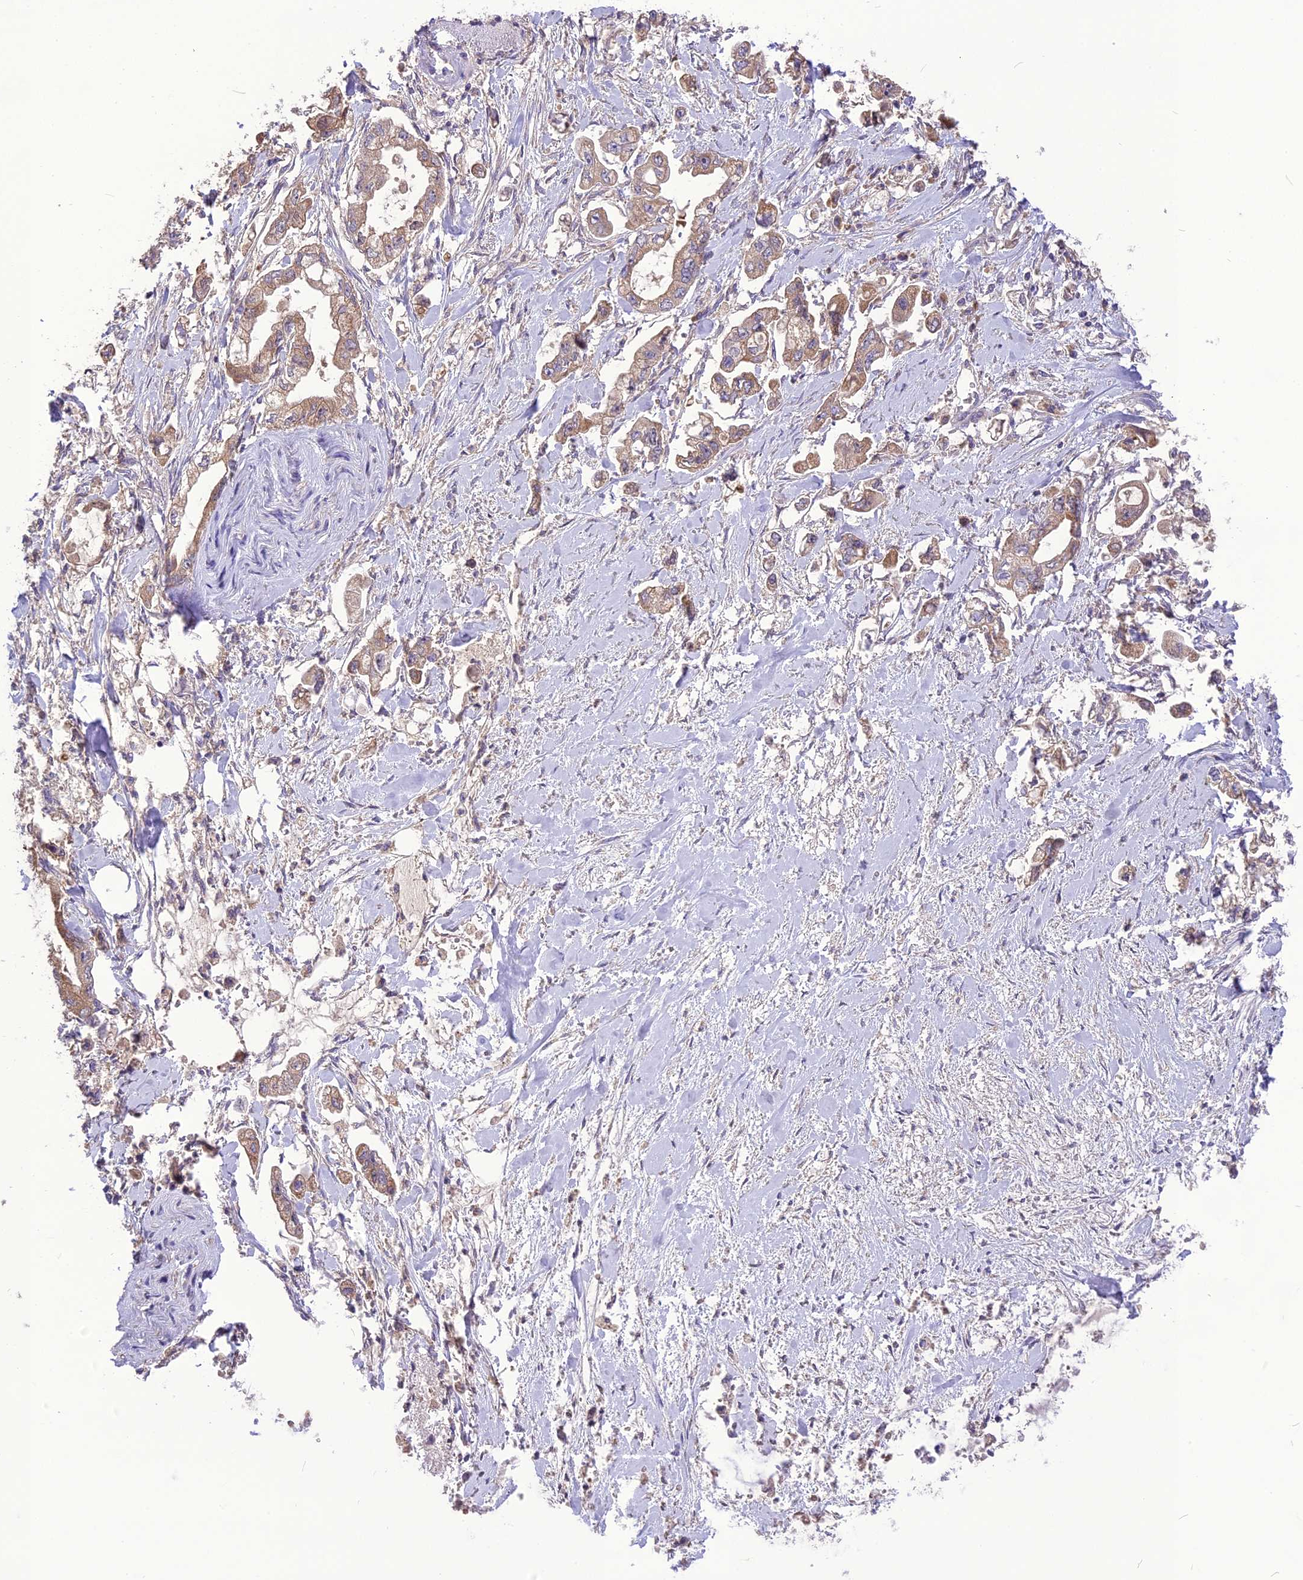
{"staining": {"intensity": "moderate", "quantity": "<25%", "location": "cytoplasmic/membranous"}, "tissue": "stomach cancer", "cell_type": "Tumor cells", "image_type": "cancer", "snomed": [{"axis": "morphology", "description": "Adenocarcinoma, NOS"}, {"axis": "topography", "description": "Stomach"}], "caption": "IHC staining of stomach adenocarcinoma, which displays low levels of moderate cytoplasmic/membranous staining in approximately <25% of tumor cells indicating moderate cytoplasmic/membranous protein staining. The staining was performed using DAB (3,3'-diaminobenzidine) (brown) for protein detection and nuclei were counterstained in hematoxylin (blue).", "gene": "NUDT8", "patient": {"sex": "male", "age": 62}}